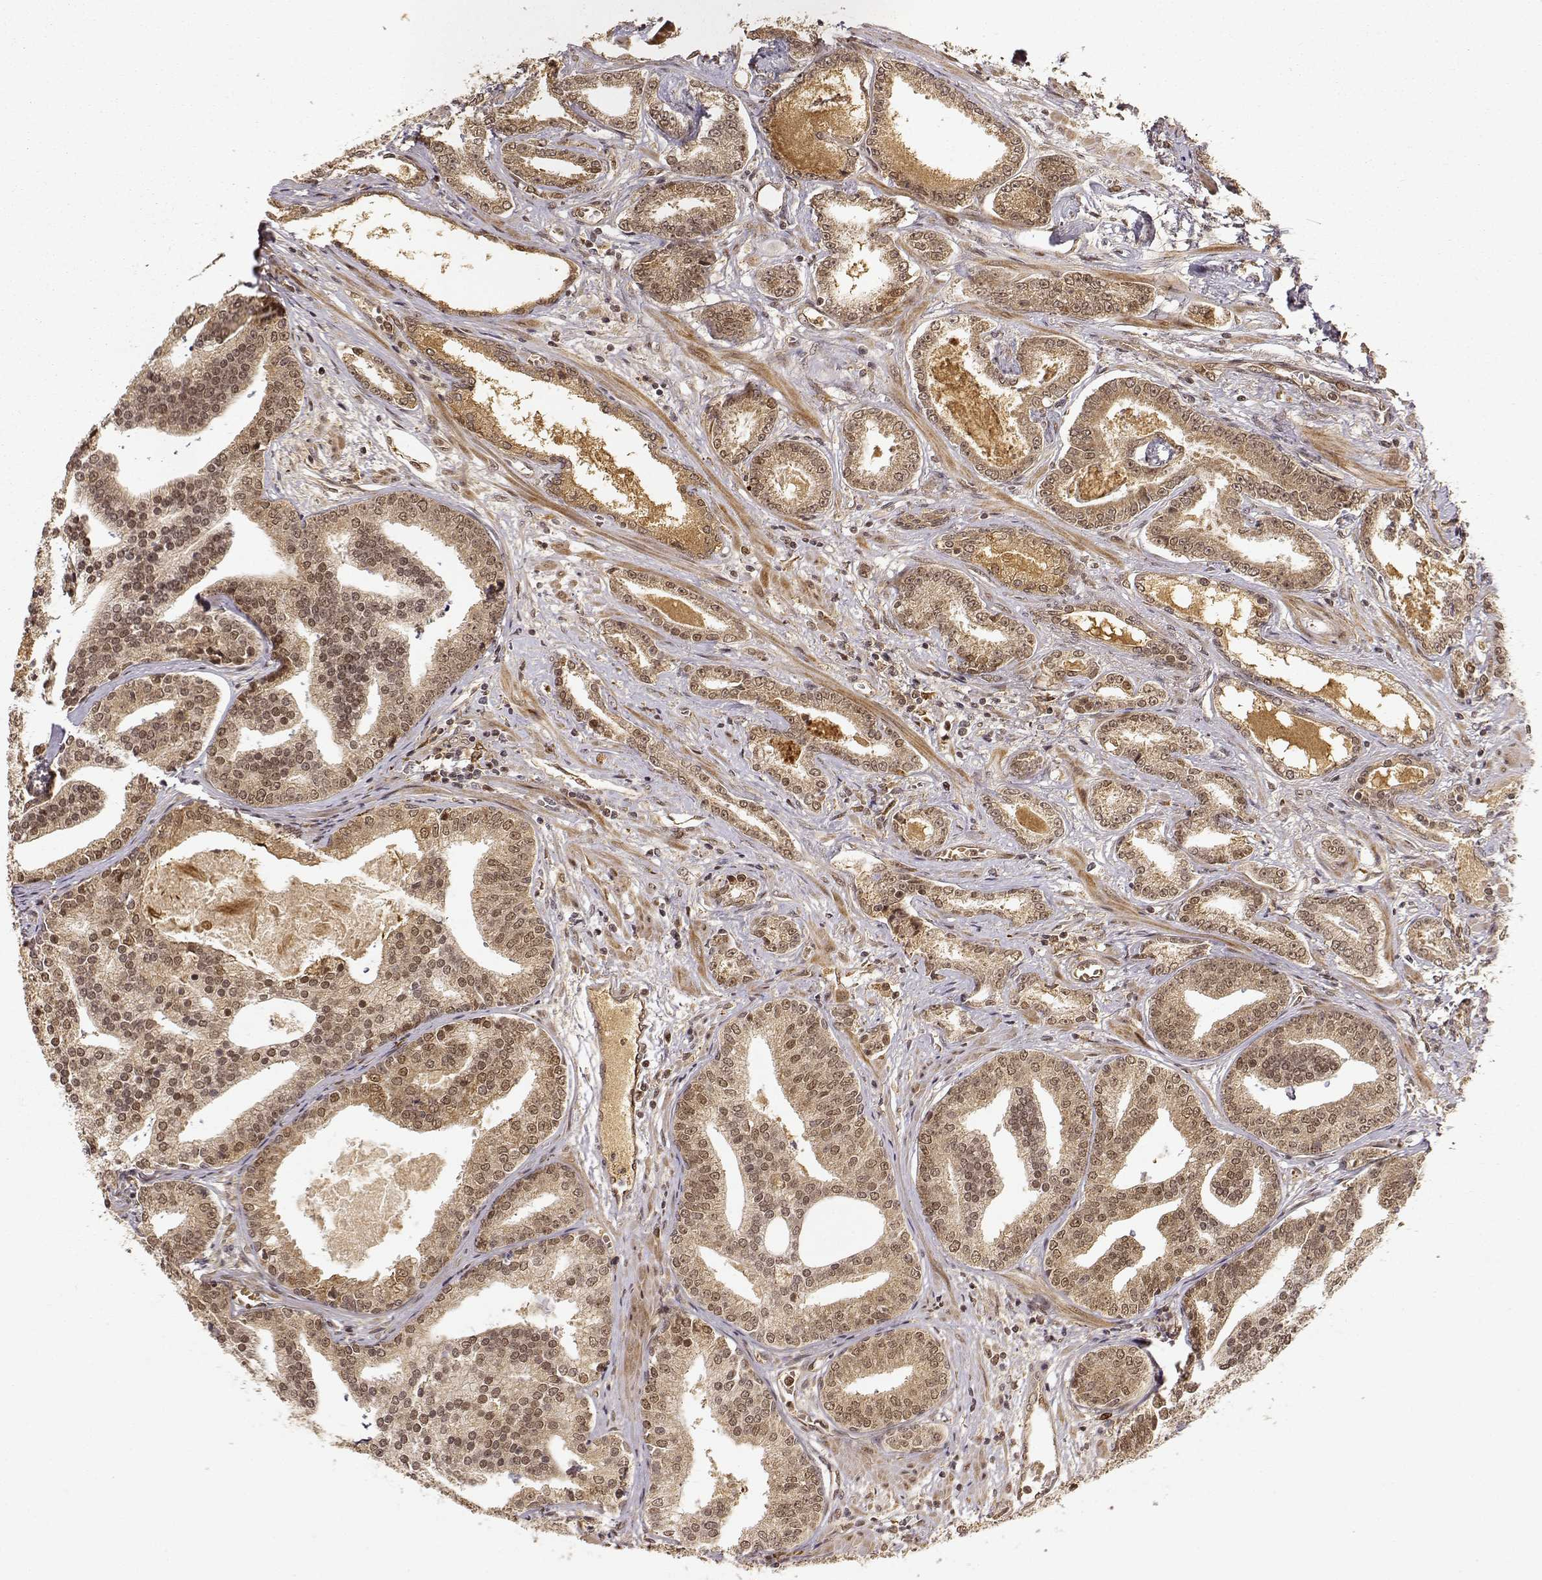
{"staining": {"intensity": "moderate", "quantity": ">75%", "location": "cytoplasmic/membranous,nuclear"}, "tissue": "prostate cancer", "cell_type": "Tumor cells", "image_type": "cancer", "snomed": [{"axis": "morphology", "description": "Adenocarcinoma, NOS"}, {"axis": "topography", "description": "Prostate"}], "caption": "Tumor cells reveal moderate cytoplasmic/membranous and nuclear positivity in about >75% of cells in prostate adenocarcinoma.", "gene": "MAEA", "patient": {"sex": "male", "age": 64}}